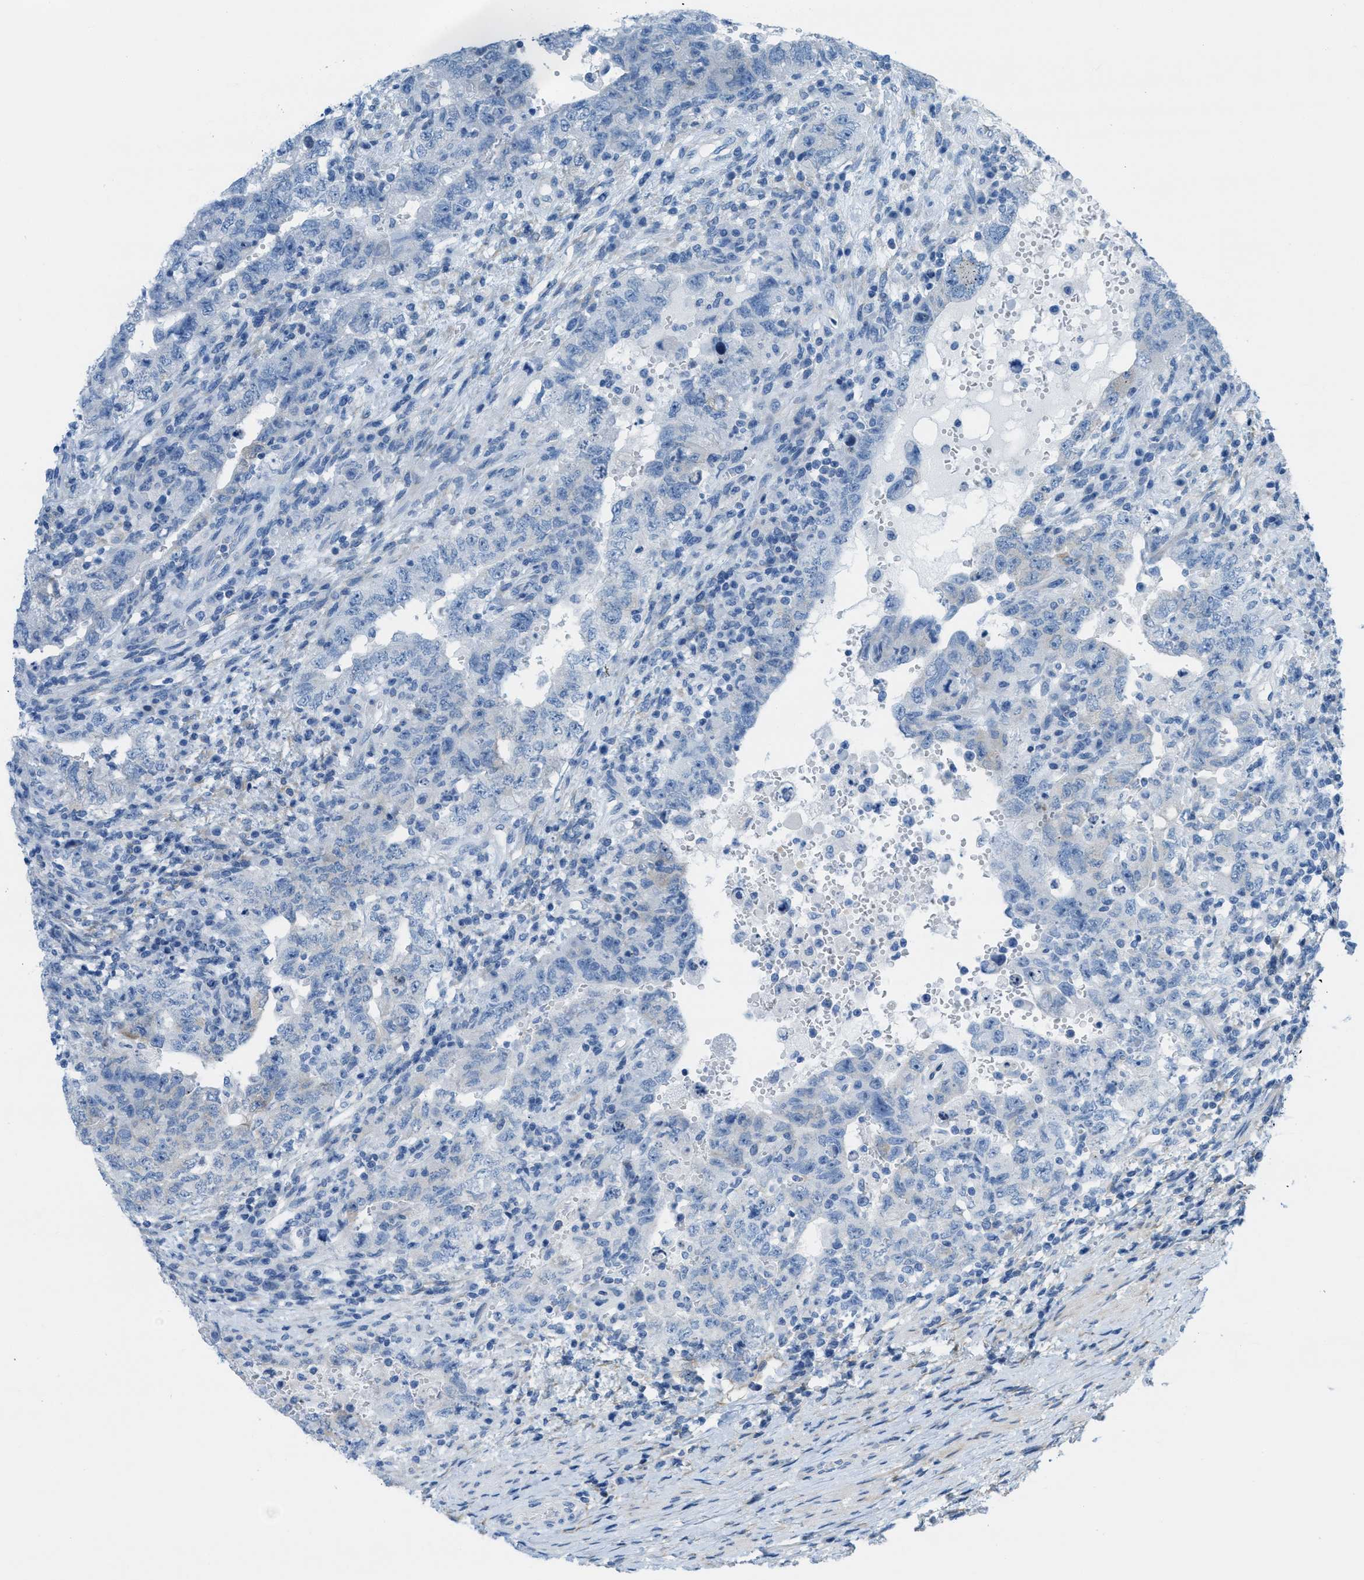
{"staining": {"intensity": "negative", "quantity": "none", "location": "none"}, "tissue": "testis cancer", "cell_type": "Tumor cells", "image_type": "cancer", "snomed": [{"axis": "morphology", "description": "Carcinoma, Embryonal, NOS"}, {"axis": "topography", "description": "Testis"}], "caption": "Human testis embryonal carcinoma stained for a protein using immunohistochemistry reveals no staining in tumor cells.", "gene": "ASGR1", "patient": {"sex": "male", "age": 26}}